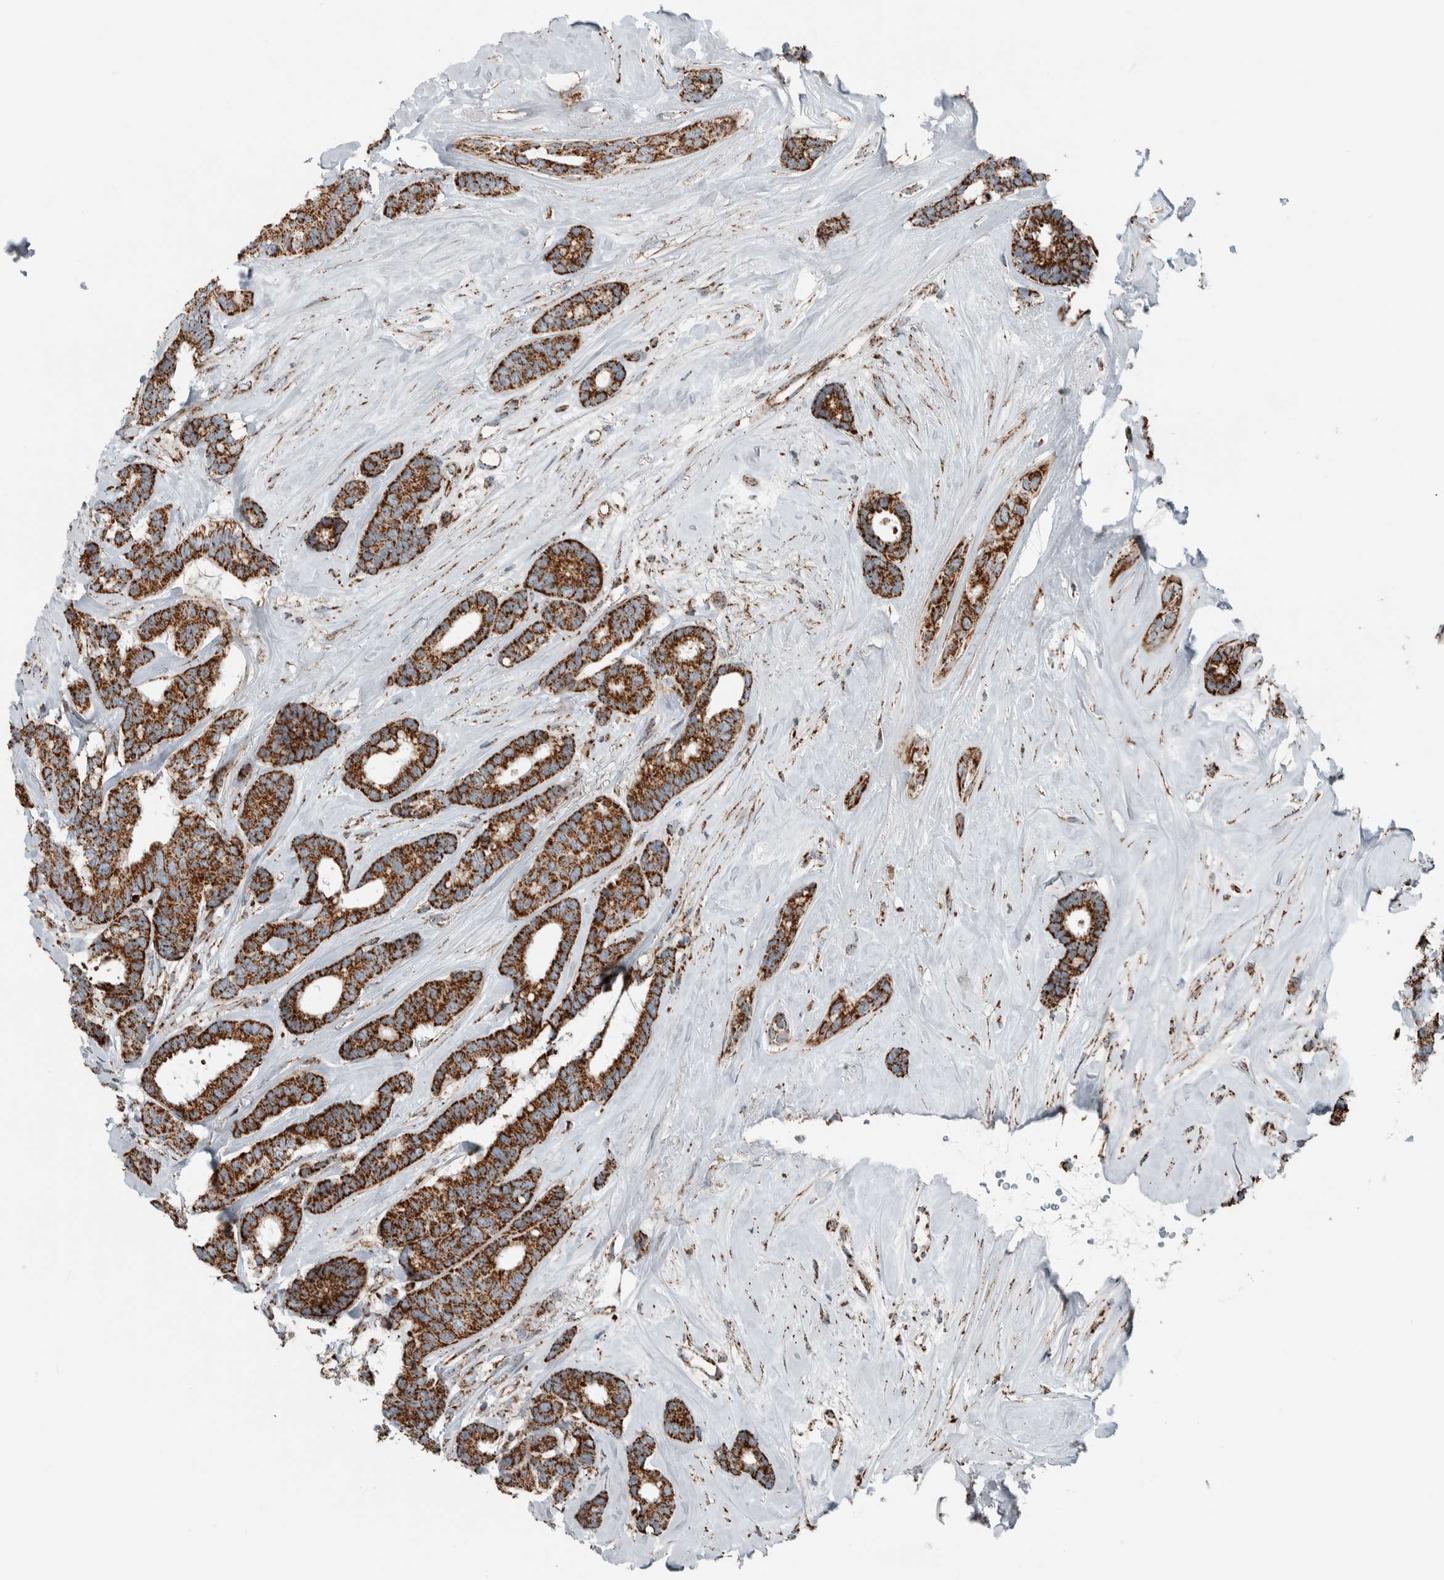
{"staining": {"intensity": "strong", "quantity": ">75%", "location": "cytoplasmic/membranous"}, "tissue": "breast cancer", "cell_type": "Tumor cells", "image_type": "cancer", "snomed": [{"axis": "morphology", "description": "Duct carcinoma"}, {"axis": "topography", "description": "Breast"}], "caption": "Breast cancer (intraductal carcinoma) was stained to show a protein in brown. There is high levels of strong cytoplasmic/membranous staining in about >75% of tumor cells.", "gene": "CNTROB", "patient": {"sex": "female", "age": 87}}